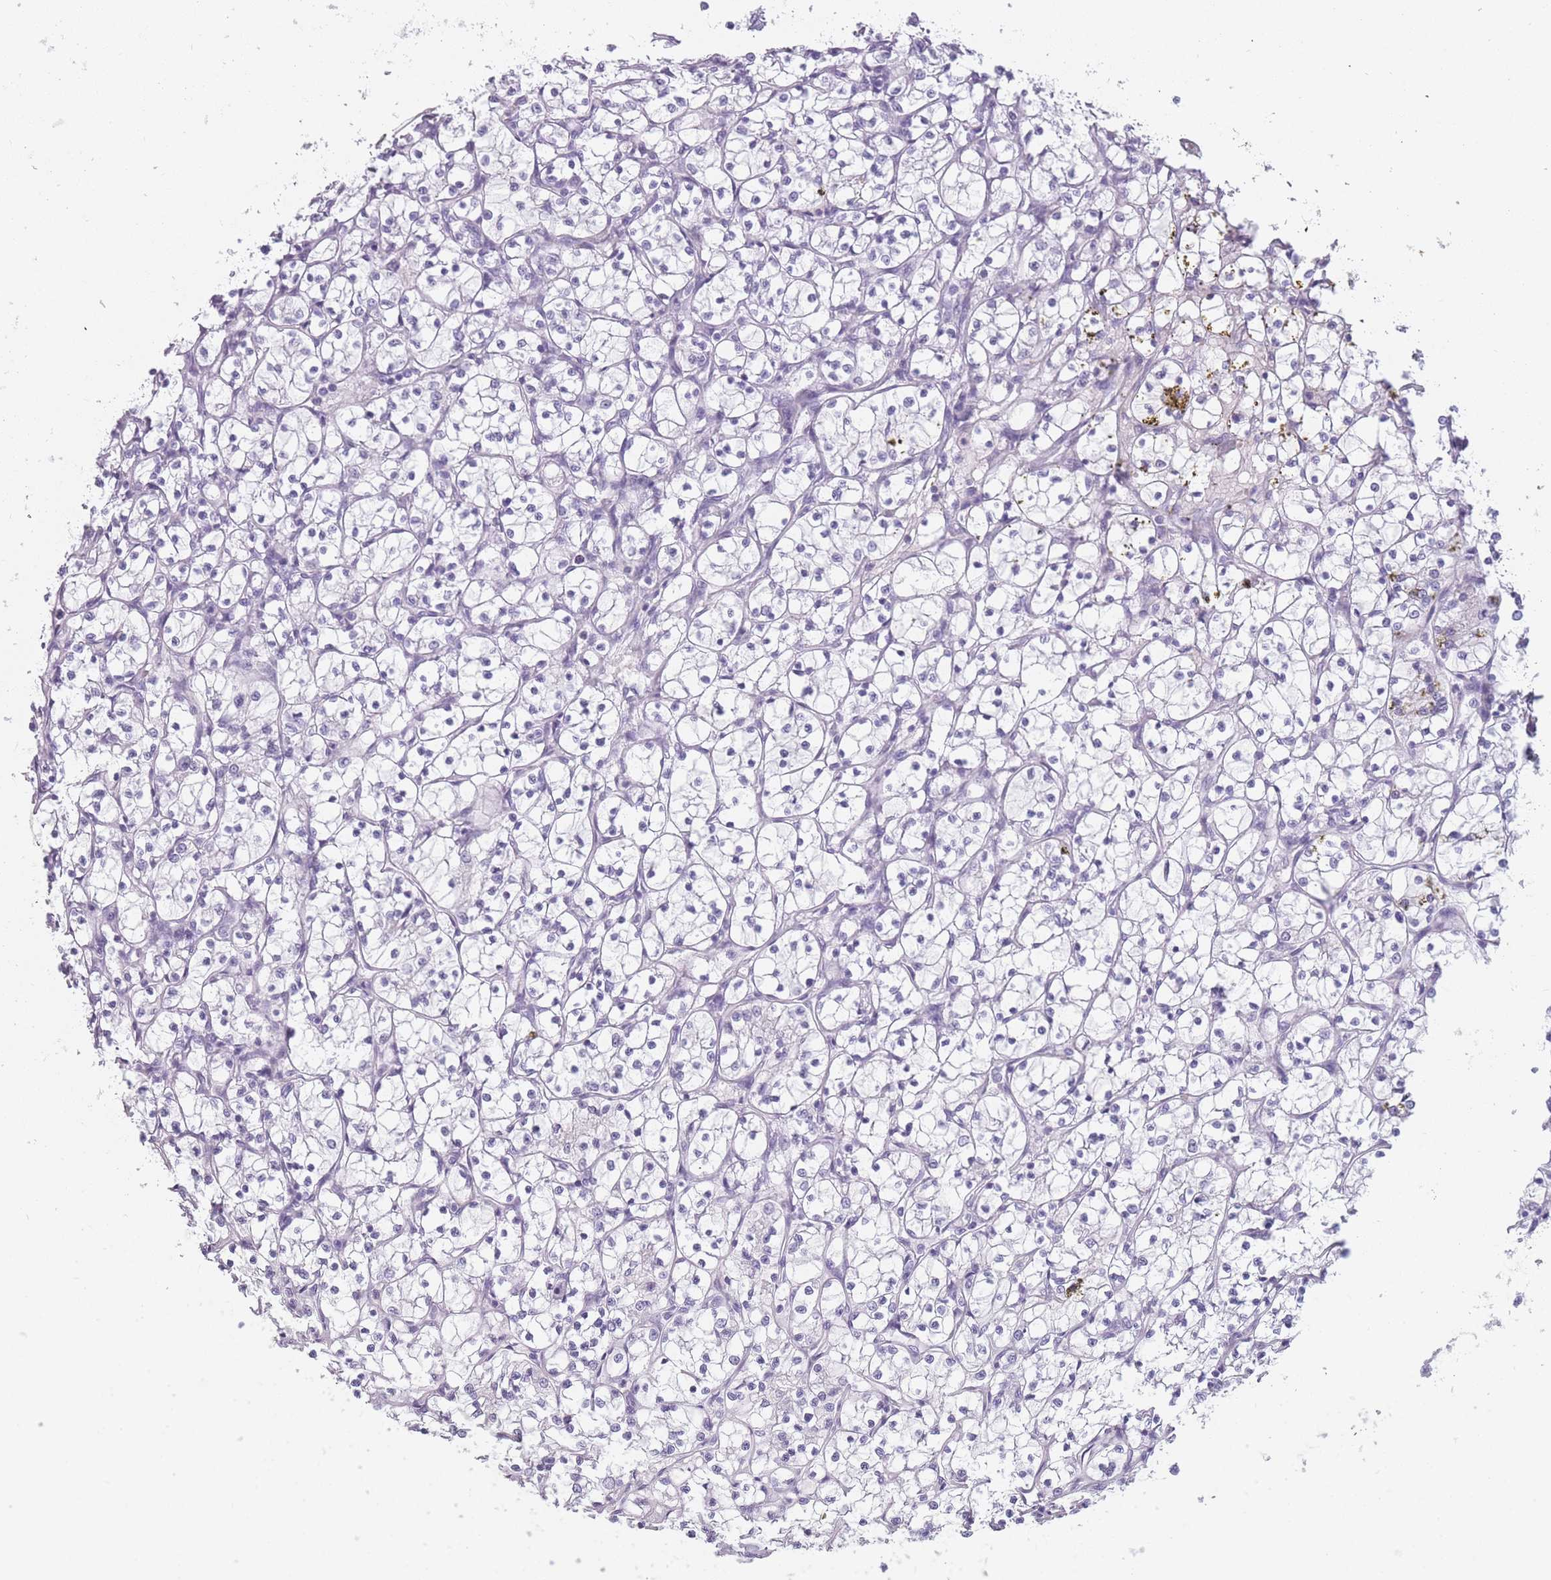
{"staining": {"intensity": "negative", "quantity": "none", "location": "none"}, "tissue": "renal cancer", "cell_type": "Tumor cells", "image_type": "cancer", "snomed": [{"axis": "morphology", "description": "Adenocarcinoma, NOS"}, {"axis": "topography", "description": "Kidney"}], "caption": "Renal cancer (adenocarcinoma) was stained to show a protein in brown. There is no significant expression in tumor cells.", "gene": "PPFIA3", "patient": {"sex": "female", "age": 69}}